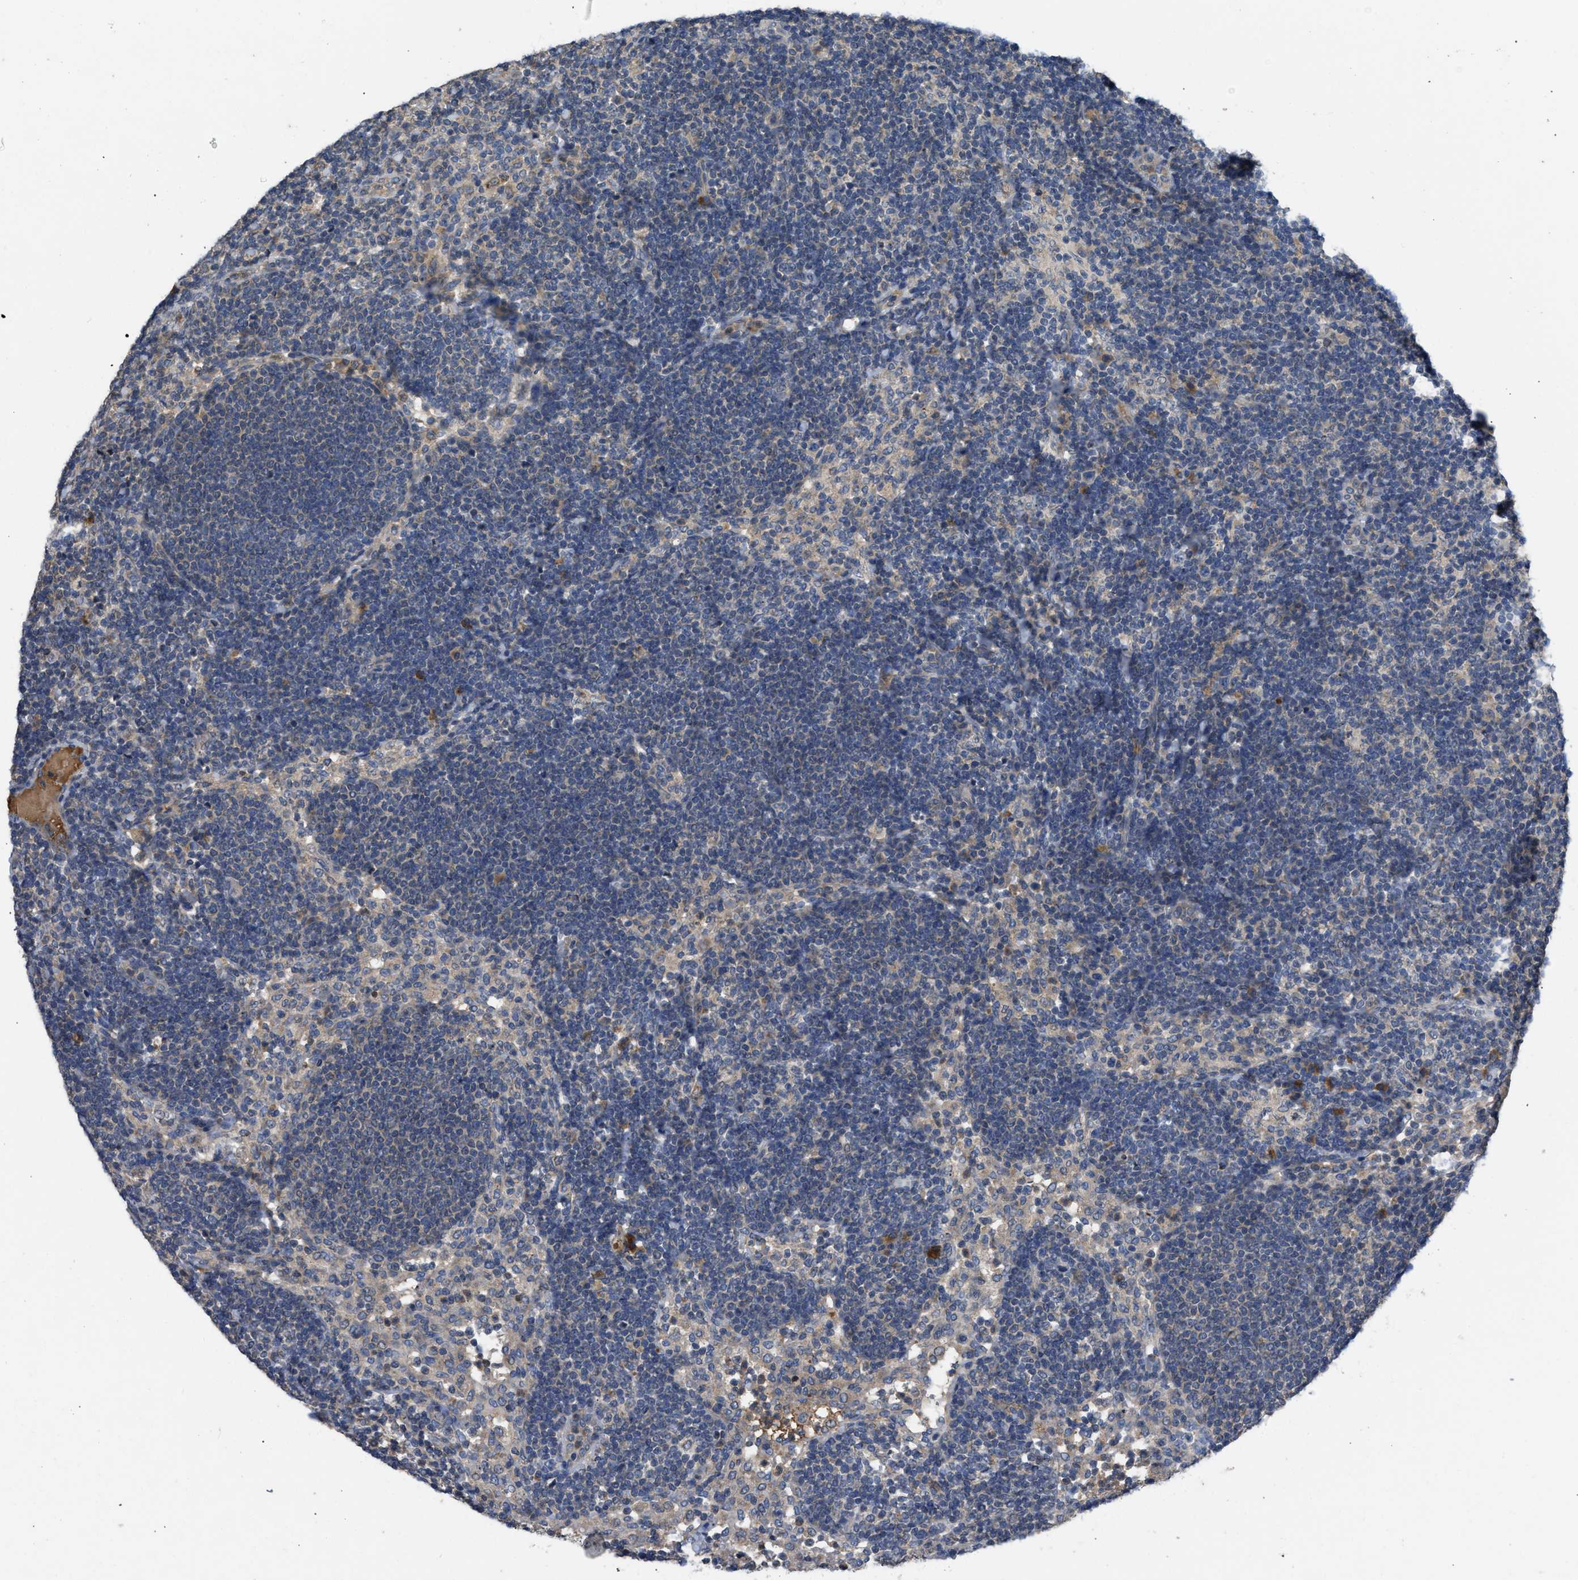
{"staining": {"intensity": "moderate", "quantity": "<25%", "location": "cytoplasmic/membranous"}, "tissue": "lymph node", "cell_type": "Germinal center cells", "image_type": "normal", "snomed": [{"axis": "morphology", "description": "Normal tissue, NOS"}, {"axis": "morphology", "description": "Carcinoid, malignant, NOS"}, {"axis": "topography", "description": "Lymph node"}], "caption": "This micrograph displays IHC staining of unremarkable human lymph node, with low moderate cytoplasmic/membranous positivity in approximately <25% of germinal center cells.", "gene": "VPS4A", "patient": {"sex": "male", "age": 47}}